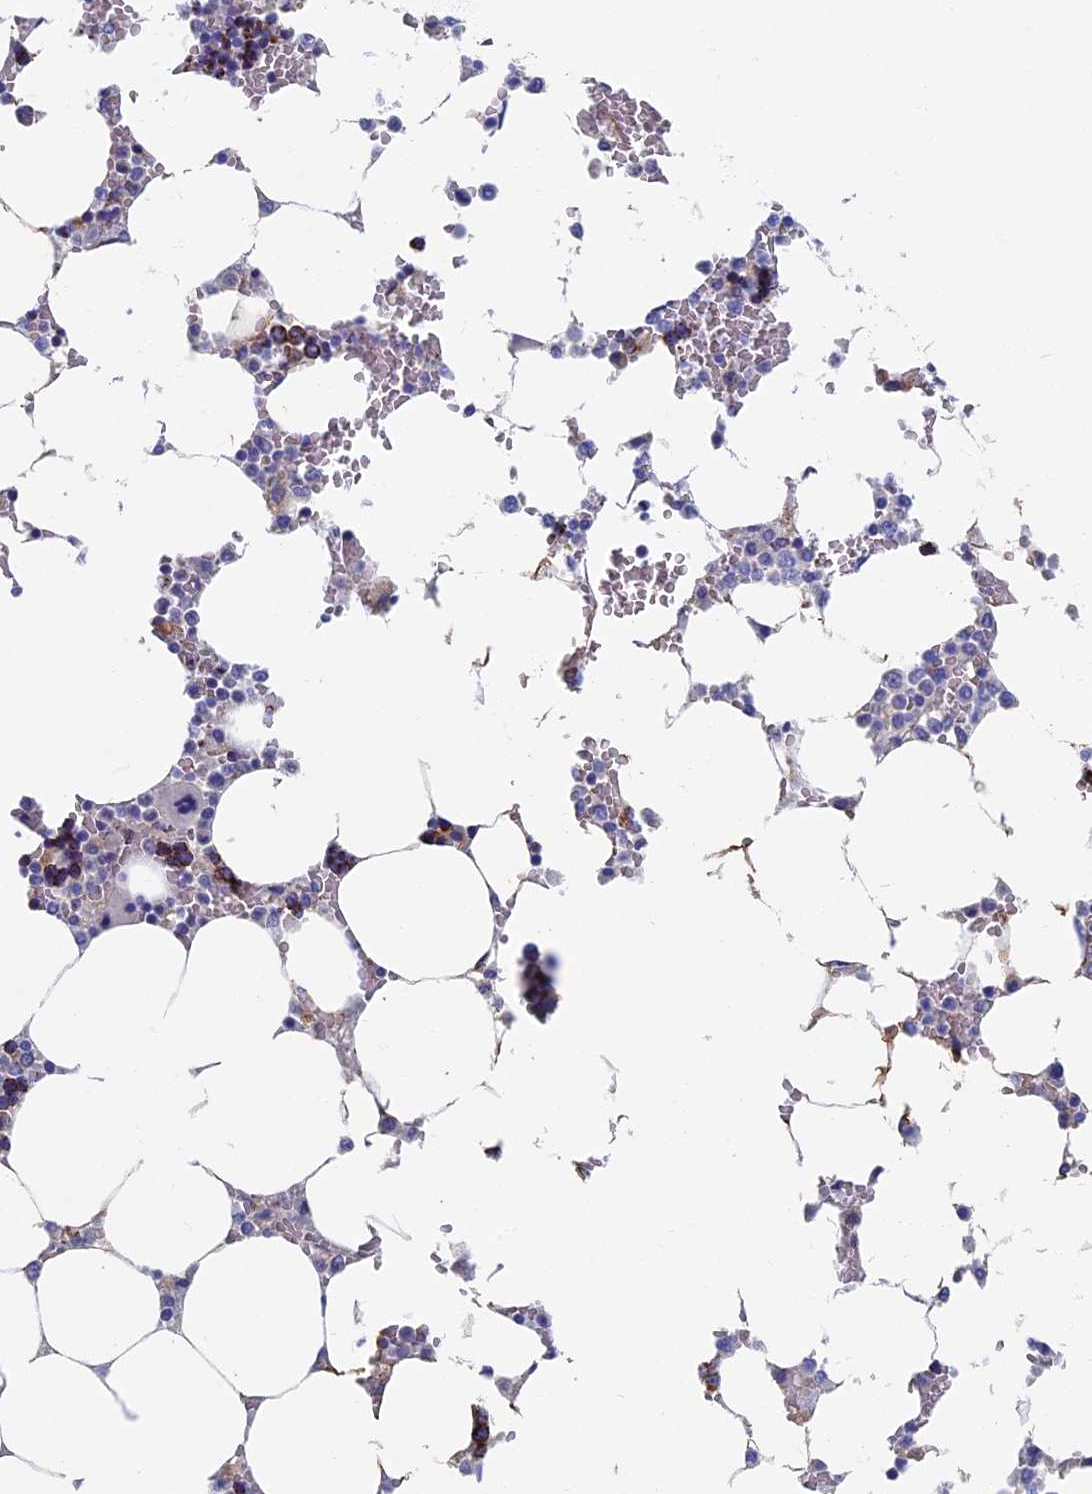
{"staining": {"intensity": "moderate", "quantity": "<25%", "location": "cytoplasmic/membranous"}, "tissue": "bone marrow", "cell_type": "Hematopoietic cells", "image_type": "normal", "snomed": [{"axis": "morphology", "description": "Normal tissue, NOS"}, {"axis": "topography", "description": "Bone marrow"}], "caption": "Moderate cytoplasmic/membranous protein positivity is identified in approximately <25% of hematopoietic cells in bone marrow. (IHC, brightfield microscopy, high magnification).", "gene": "OAT", "patient": {"sex": "male", "age": 64}}